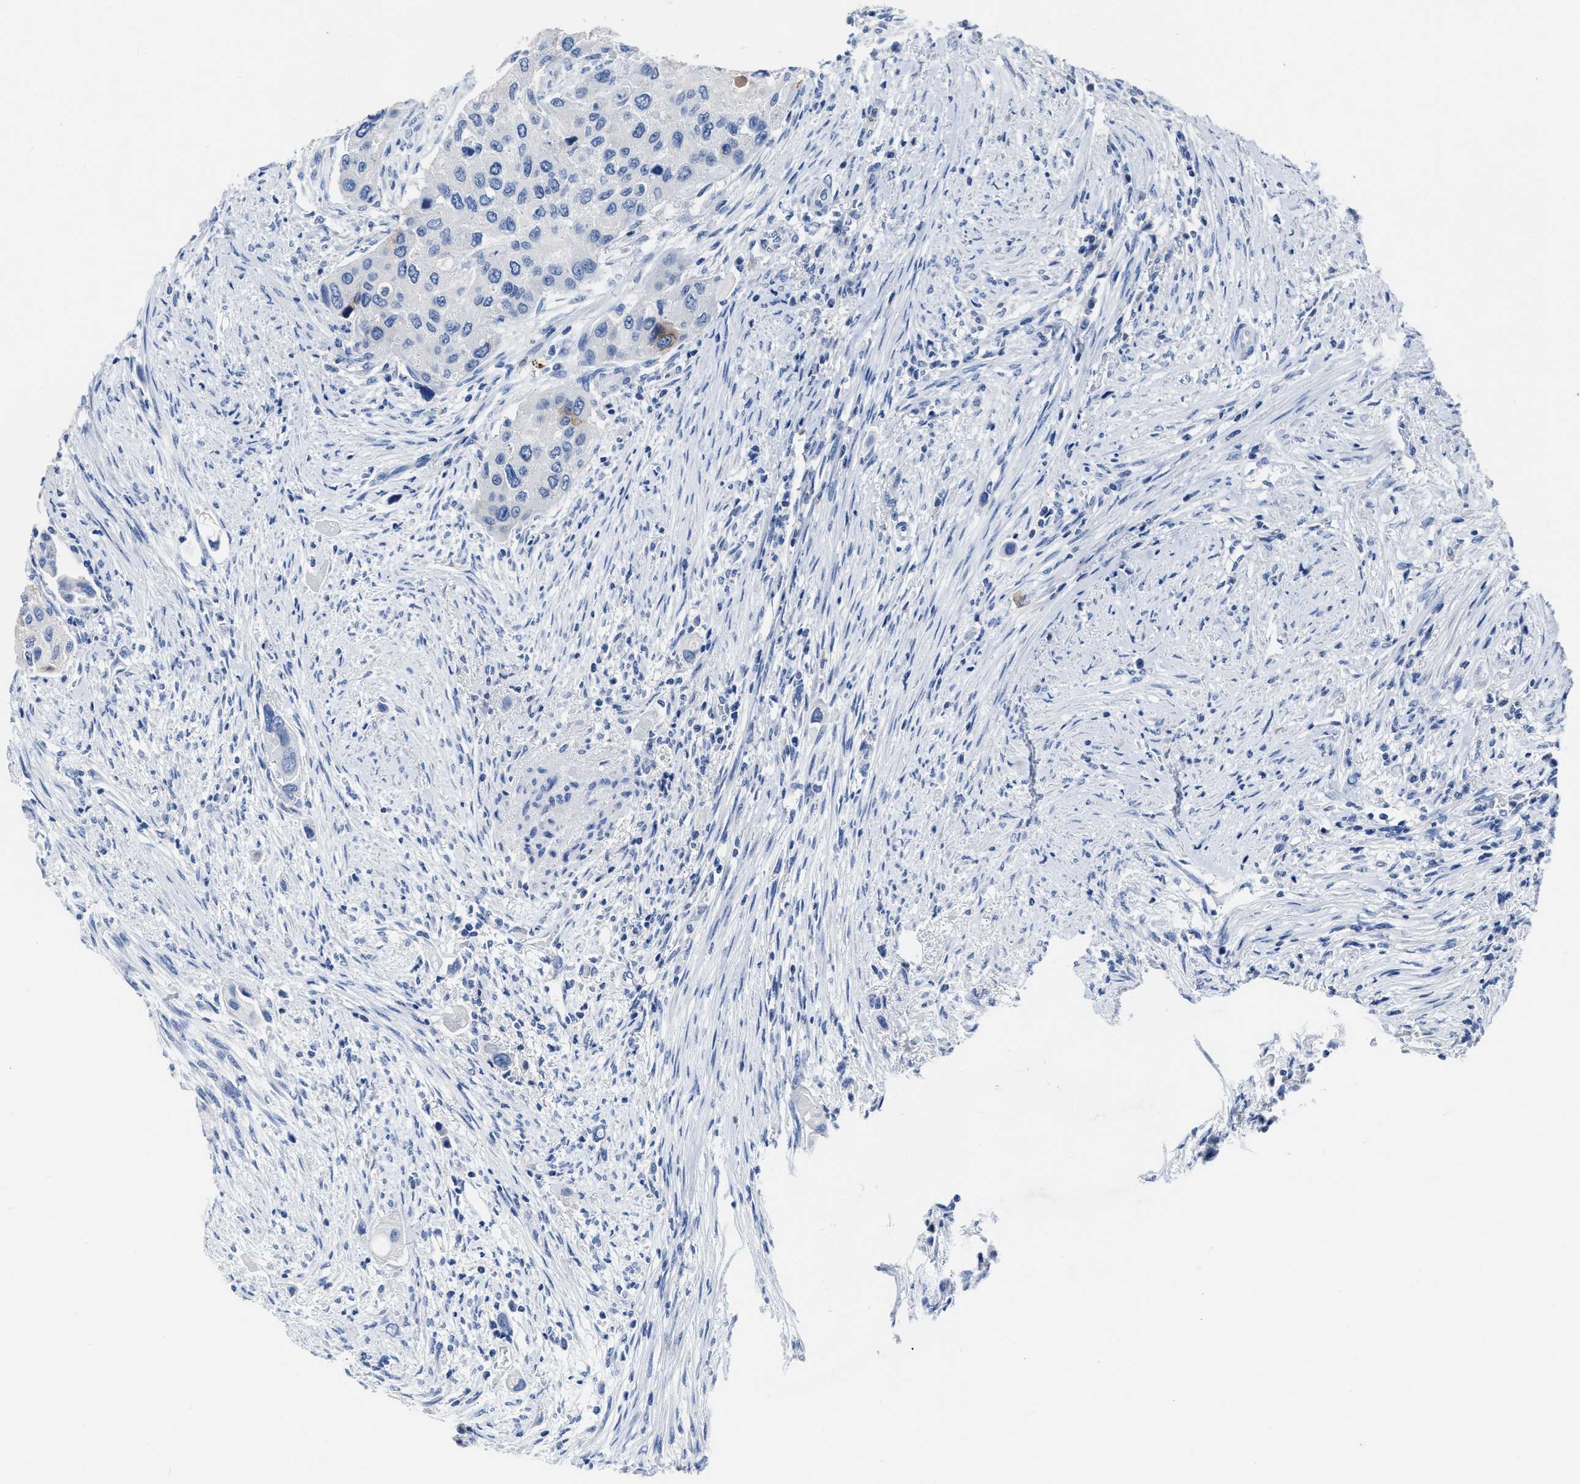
{"staining": {"intensity": "negative", "quantity": "none", "location": "none"}, "tissue": "urothelial cancer", "cell_type": "Tumor cells", "image_type": "cancer", "snomed": [{"axis": "morphology", "description": "Urothelial carcinoma, High grade"}, {"axis": "topography", "description": "Urinary bladder"}], "caption": "Urothelial cancer stained for a protein using immunohistochemistry (IHC) shows no staining tumor cells.", "gene": "CEACAM5", "patient": {"sex": "female", "age": 56}}